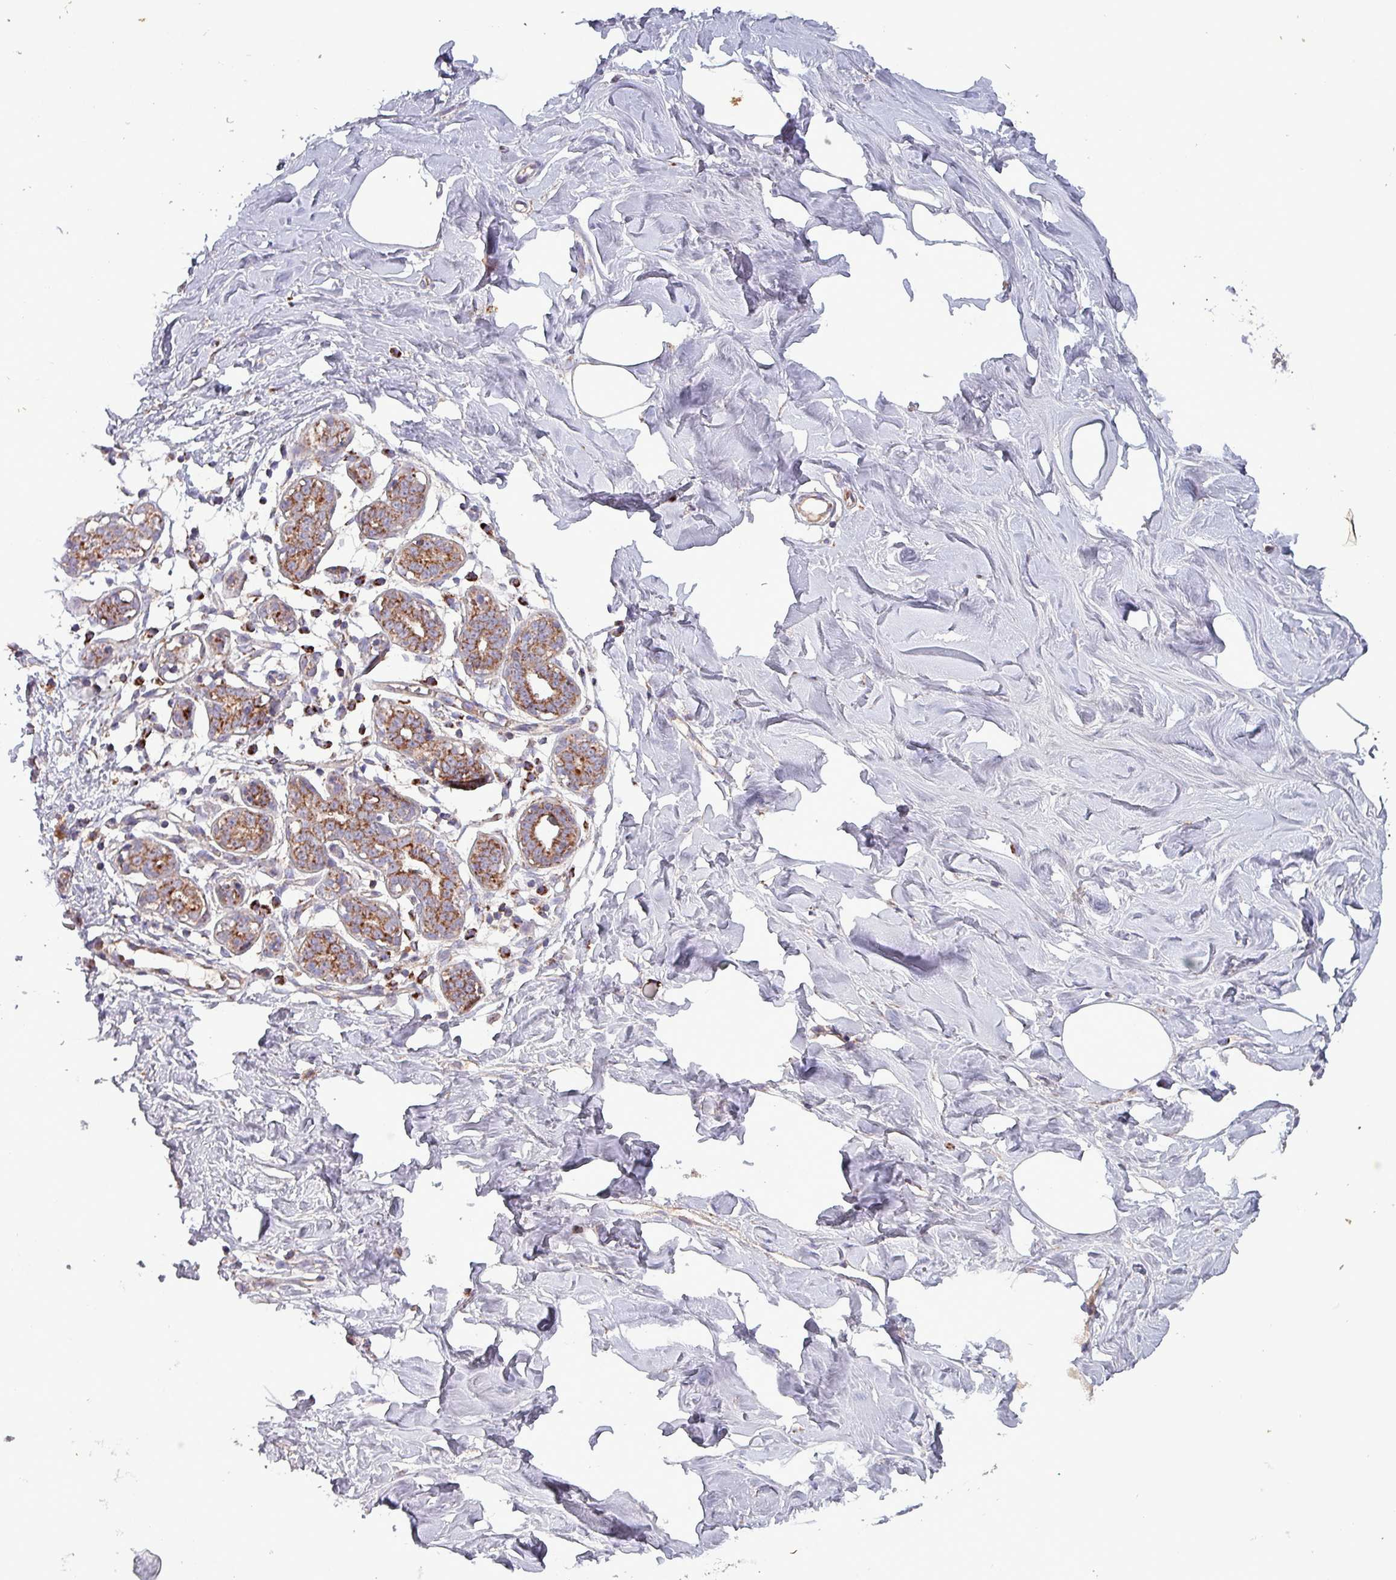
{"staining": {"intensity": "negative", "quantity": "none", "location": "none"}, "tissue": "breast", "cell_type": "Adipocytes", "image_type": "normal", "snomed": [{"axis": "morphology", "description": "Normal tissue, NOS"}, {"axis": "topography", "description": "Breast"}], "caption": "A high-resolution micrograph shows immunohistochemistry (IHC) staining of unremarkable breast, which displays no significant positivity in adipocytes.", "gene": "ZNF322", "patient": {"sex": "female", "age": 27}}